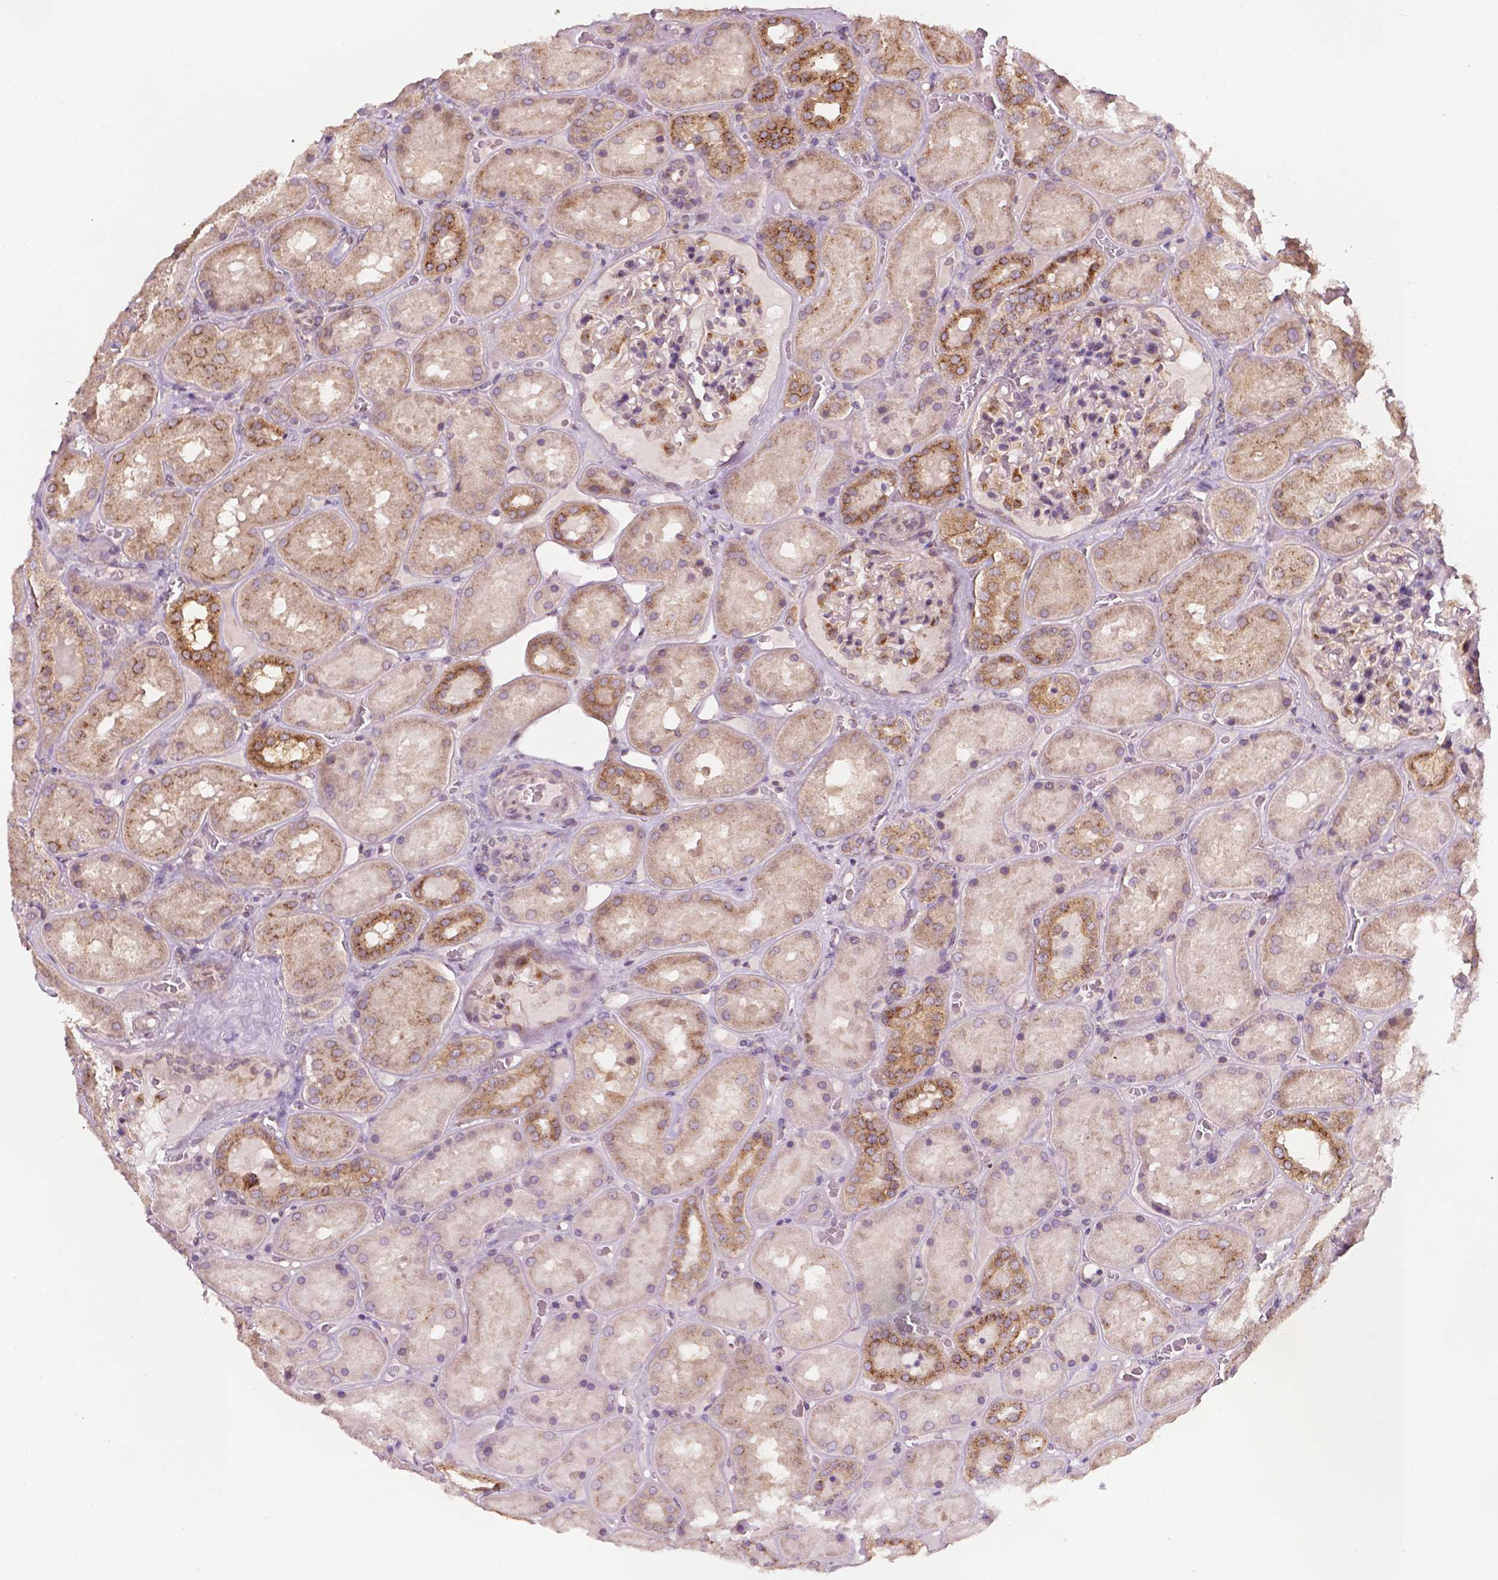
{"staining": {"intensity": "moderate", "quantity": "25%-75%", "location": "cytoplasmic/membranous"}, "tissue": "kidney", "cell_type": "Cells in glomeruli", "image_type": "normal", "snomed": [{"axis": "morphology", "description": "Normal tissue, NOS"}, {"axis": "topography", "description": "Kidney"}], "caption": "Immunohistochemical staining of unremarkable kidney reveals 25%-75% levels of moderate cytoplasmic/membranous protein staining in about 25%-75% of cells in glomeruli. (IHC, brightfield microscopy, high magnification).", "gene": "EBAG9", "patient": {"sex": "male", "age": 73}}